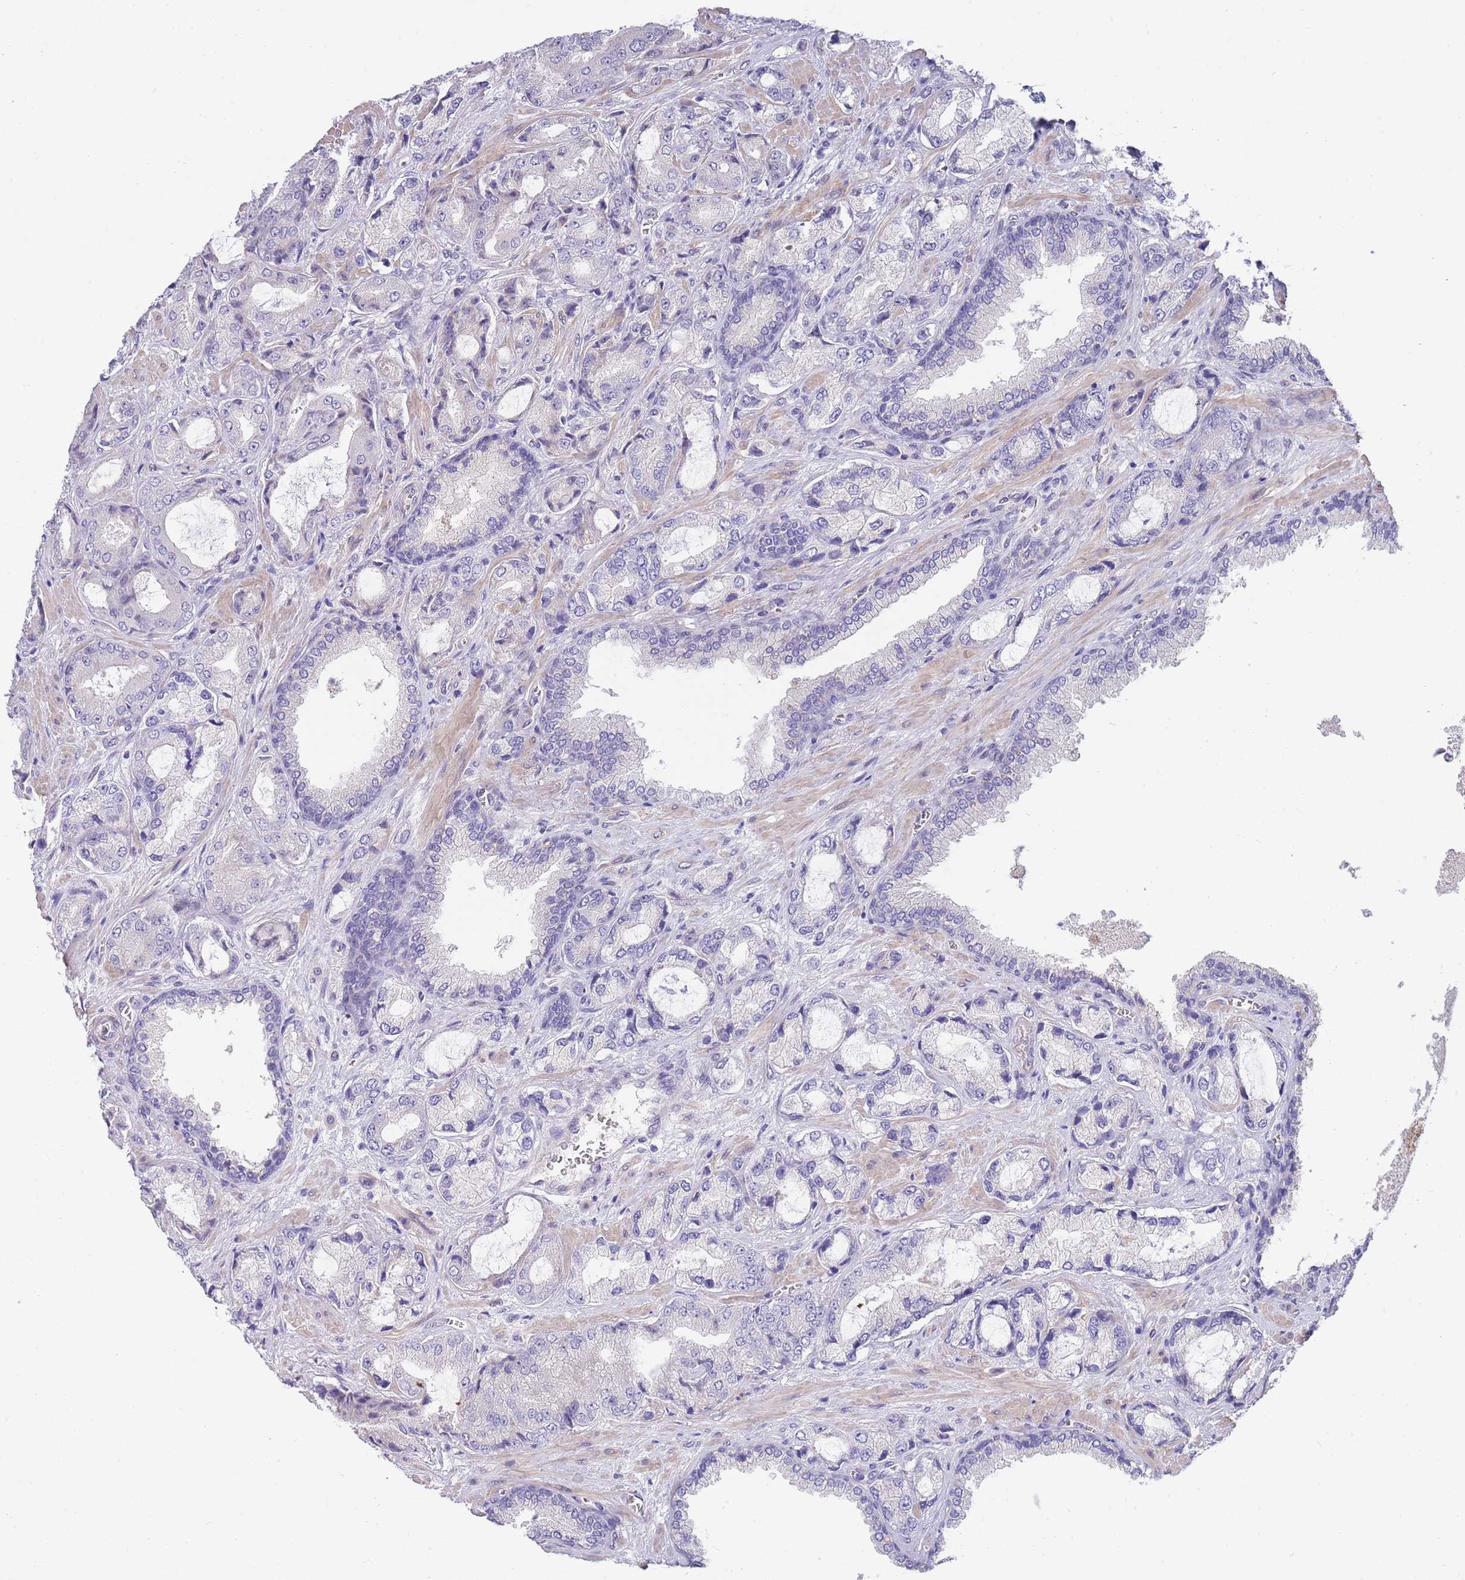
{"staining": {"intensity": "negative", "quantity": "none", "location": "none"}, "tissue": "prostate cancer", "cell_type": "Tumor cells", "image_type": "cancer", "snomed": [{"axis": "morphology", "description": "Adenocarcinoma, High grade"}, {"axis": "topography", "description": "Prostate"}], "caption": "Immunohistochemistry photomicrograph of neoplastic tissue: prostate cancer (adenocarcinoma (high-grade)) stained with DAB (3,3'-diaminobenzidine) demonstrates no significant protein staining in tumor cells.", "gene": "NLRP6", "patient": {"sex": "male", "age": 68}}